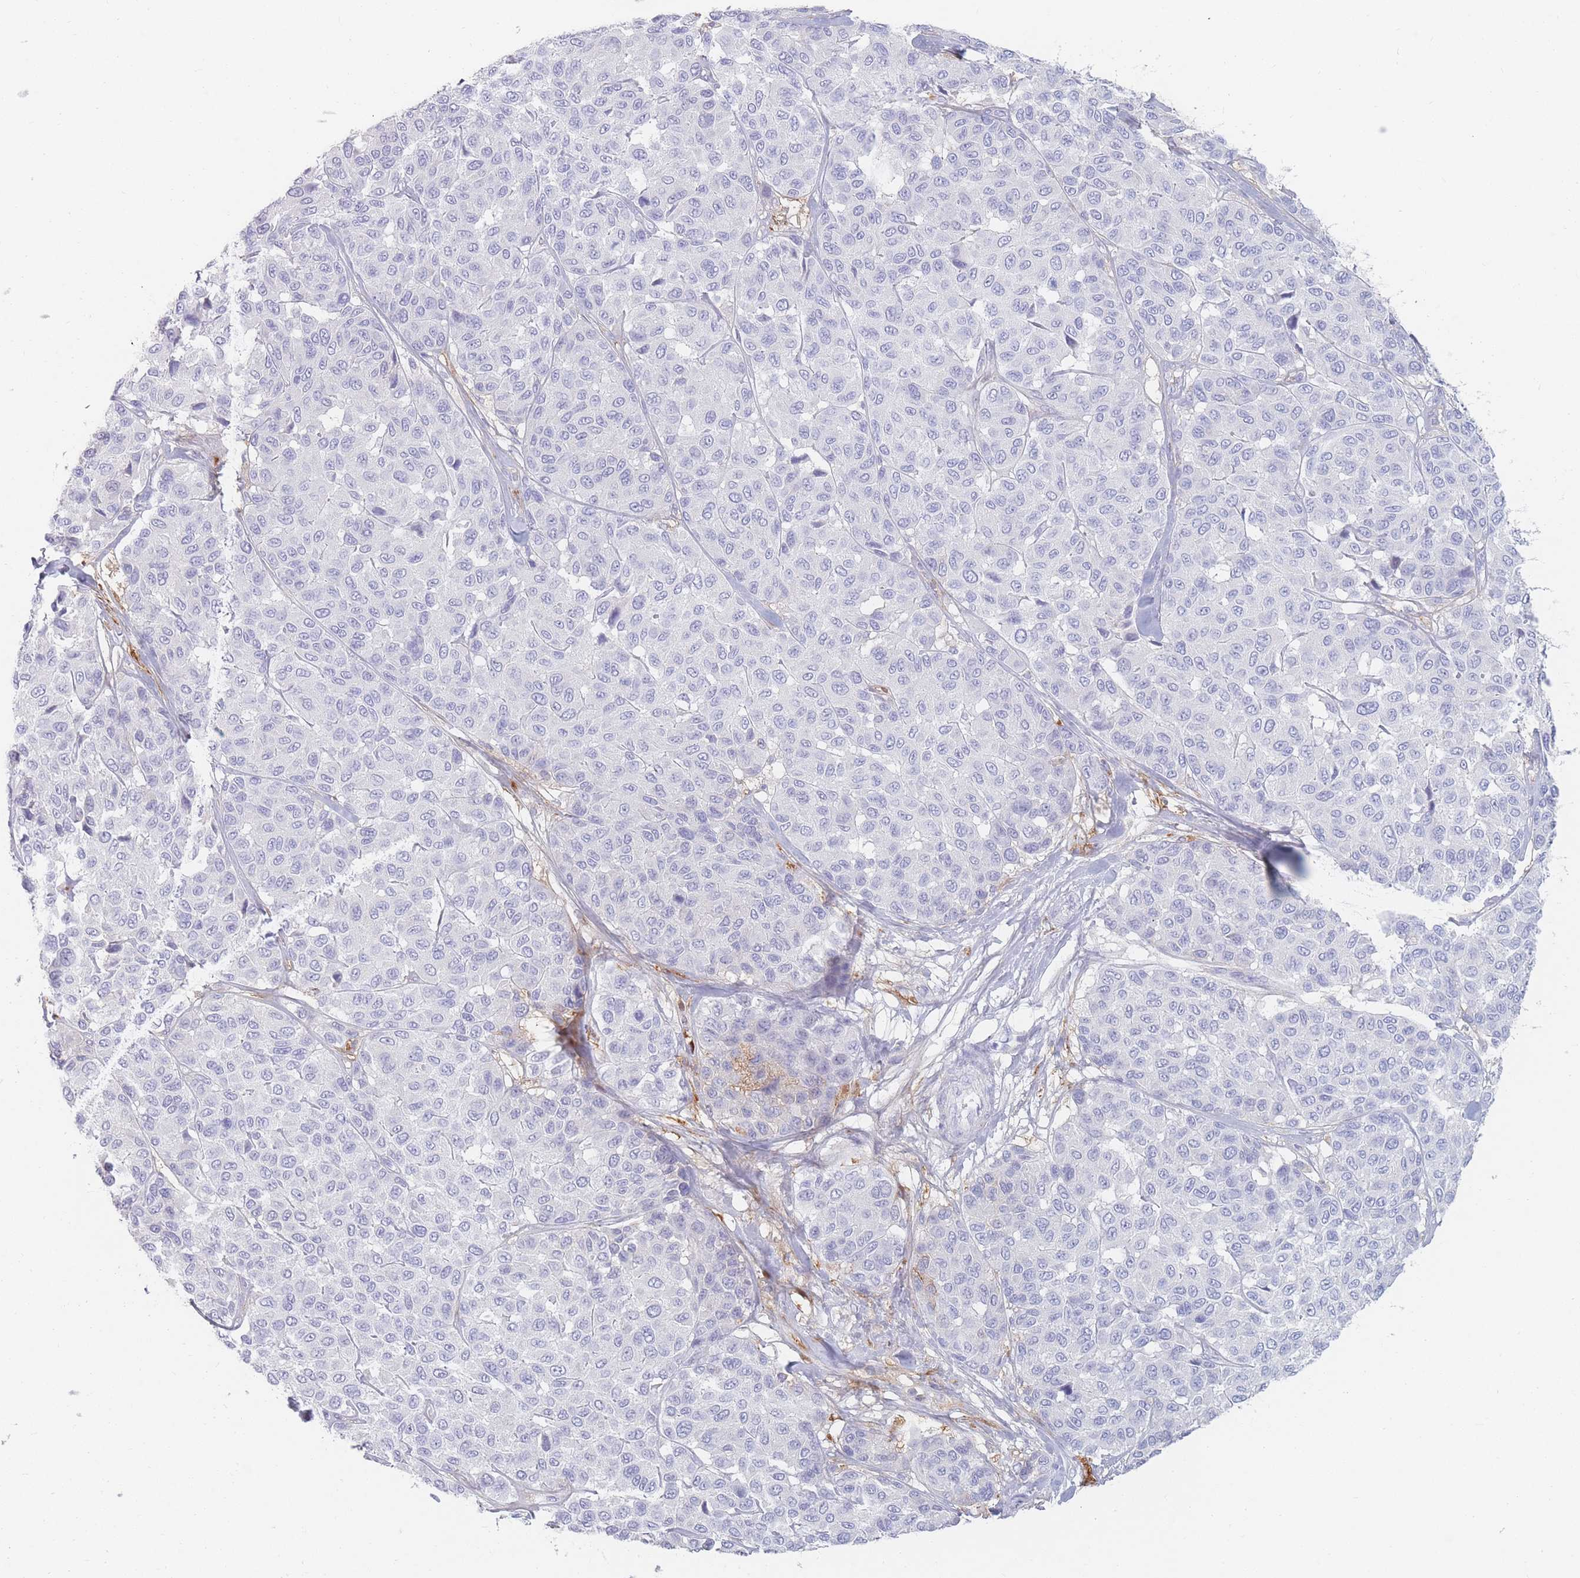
{"staining": {"intensity": "negative", "quantity": "none", "location": "none"}, "tissue": "melanoma", "cell_type": "Tumor cells", "image_type": "cancer", "snomed": [{"axis": "morphology", "description": "Malignant melanoma, NOS"}, {"axis": "topography", "description": "Skin"}], "caption": "A high-resolution photomicrograph shows IHC staining of malignant melanoma, which displays no significant staining in tumor cells.", "gene": "PRG4", "patient": {"sex": "female", "age": 66}}